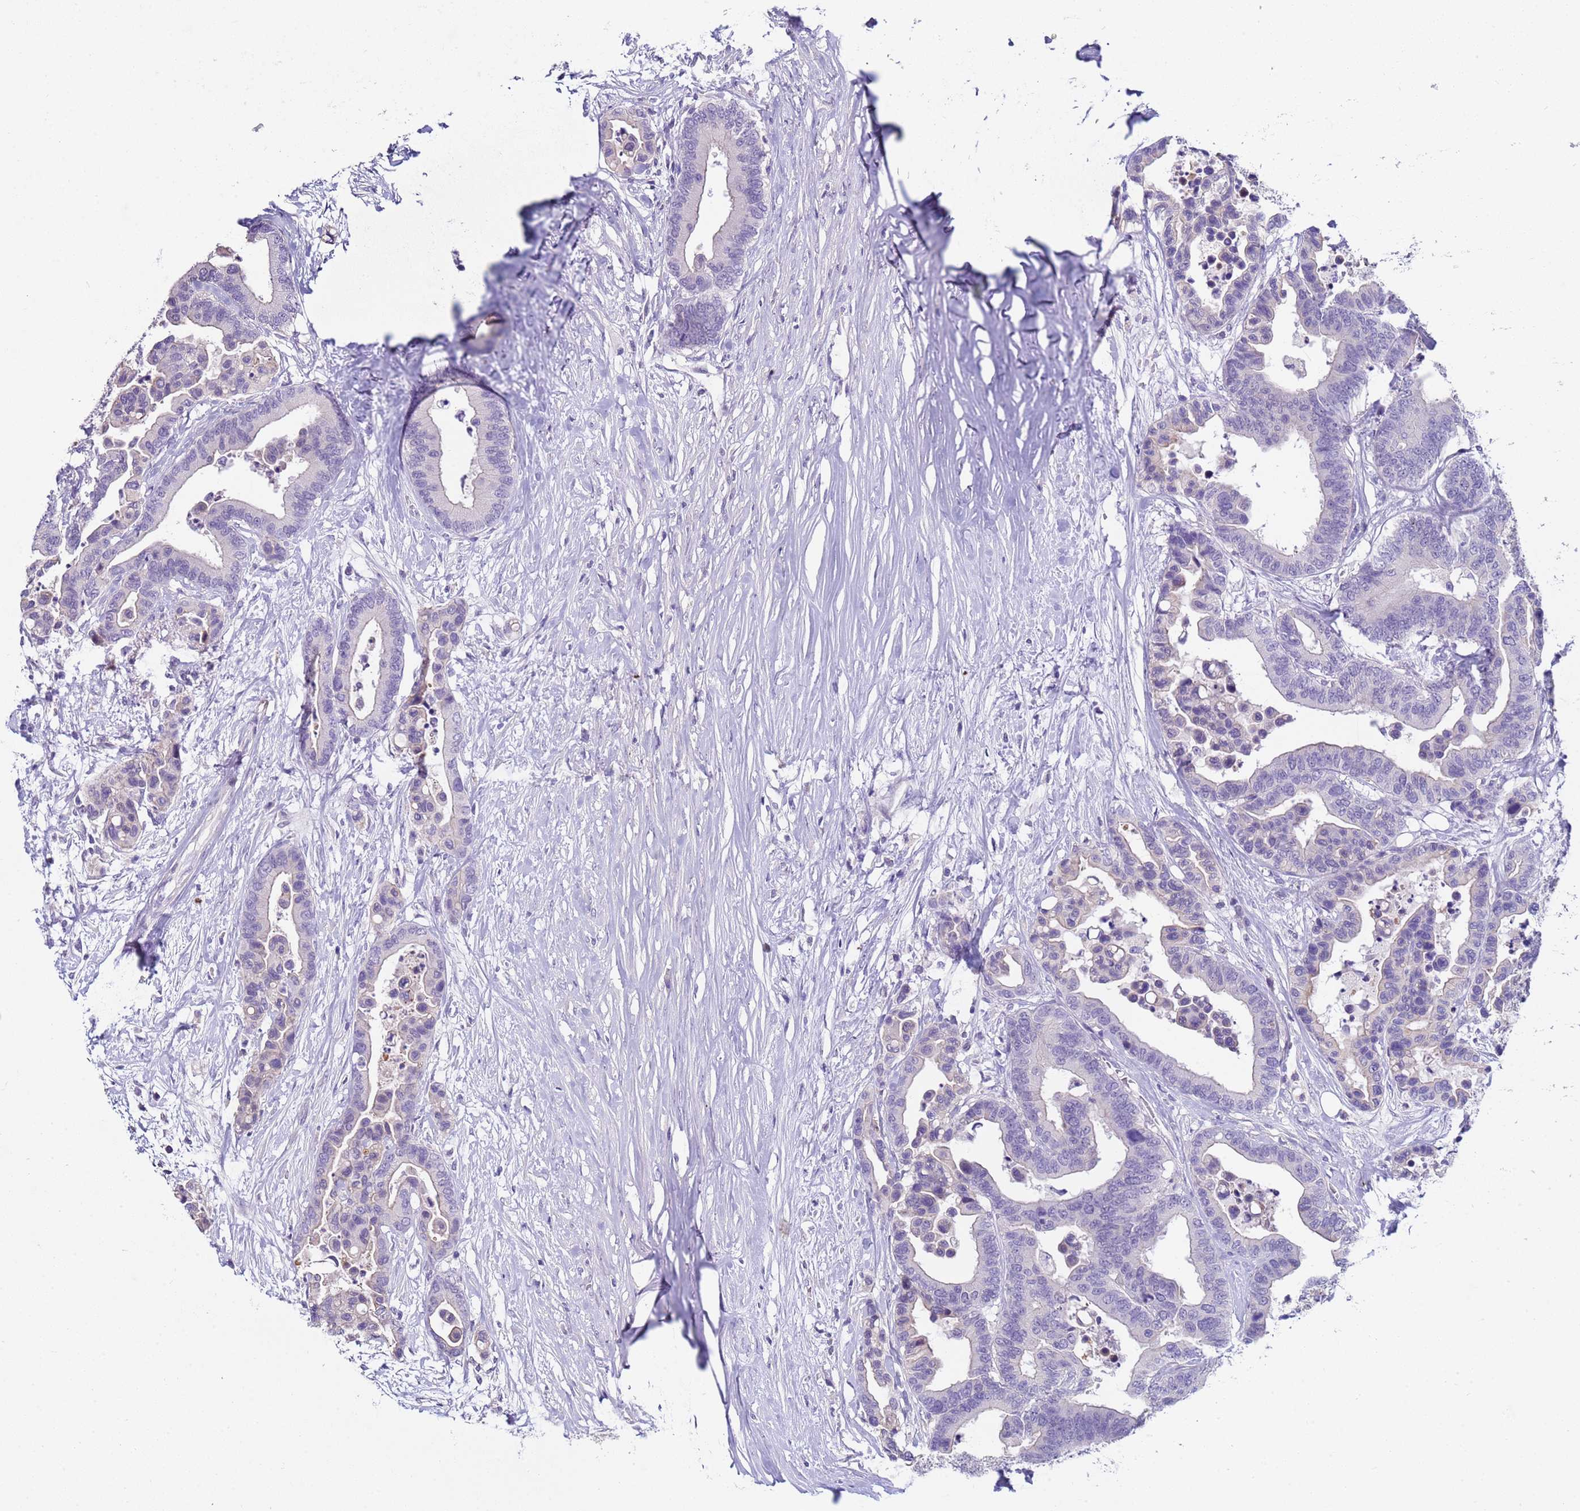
{"staining": {"intensity": "negative", "quantity": "none", "location": "none"}, "tissue": "colorectal cancer", "cell_type": "Tumor cells", "image_type": "cancer", "snomed": [{"axis": "morphology", "description": "Adenocarcinoma, NOS"}, {"axis": "topography", "description": "Colon"}], "caption": "Tumor cells are negative for brown protein staining in colorectal cancer. The staining was performed using DAB (3,3'-diaminobenzidine) to visualize the protein expression in brown, while the nuclei were stained in blue with hematoxylin (Magnification: 20x).", "gene": "TRIM51", "patient": {"sex": "male", "age": 82}}